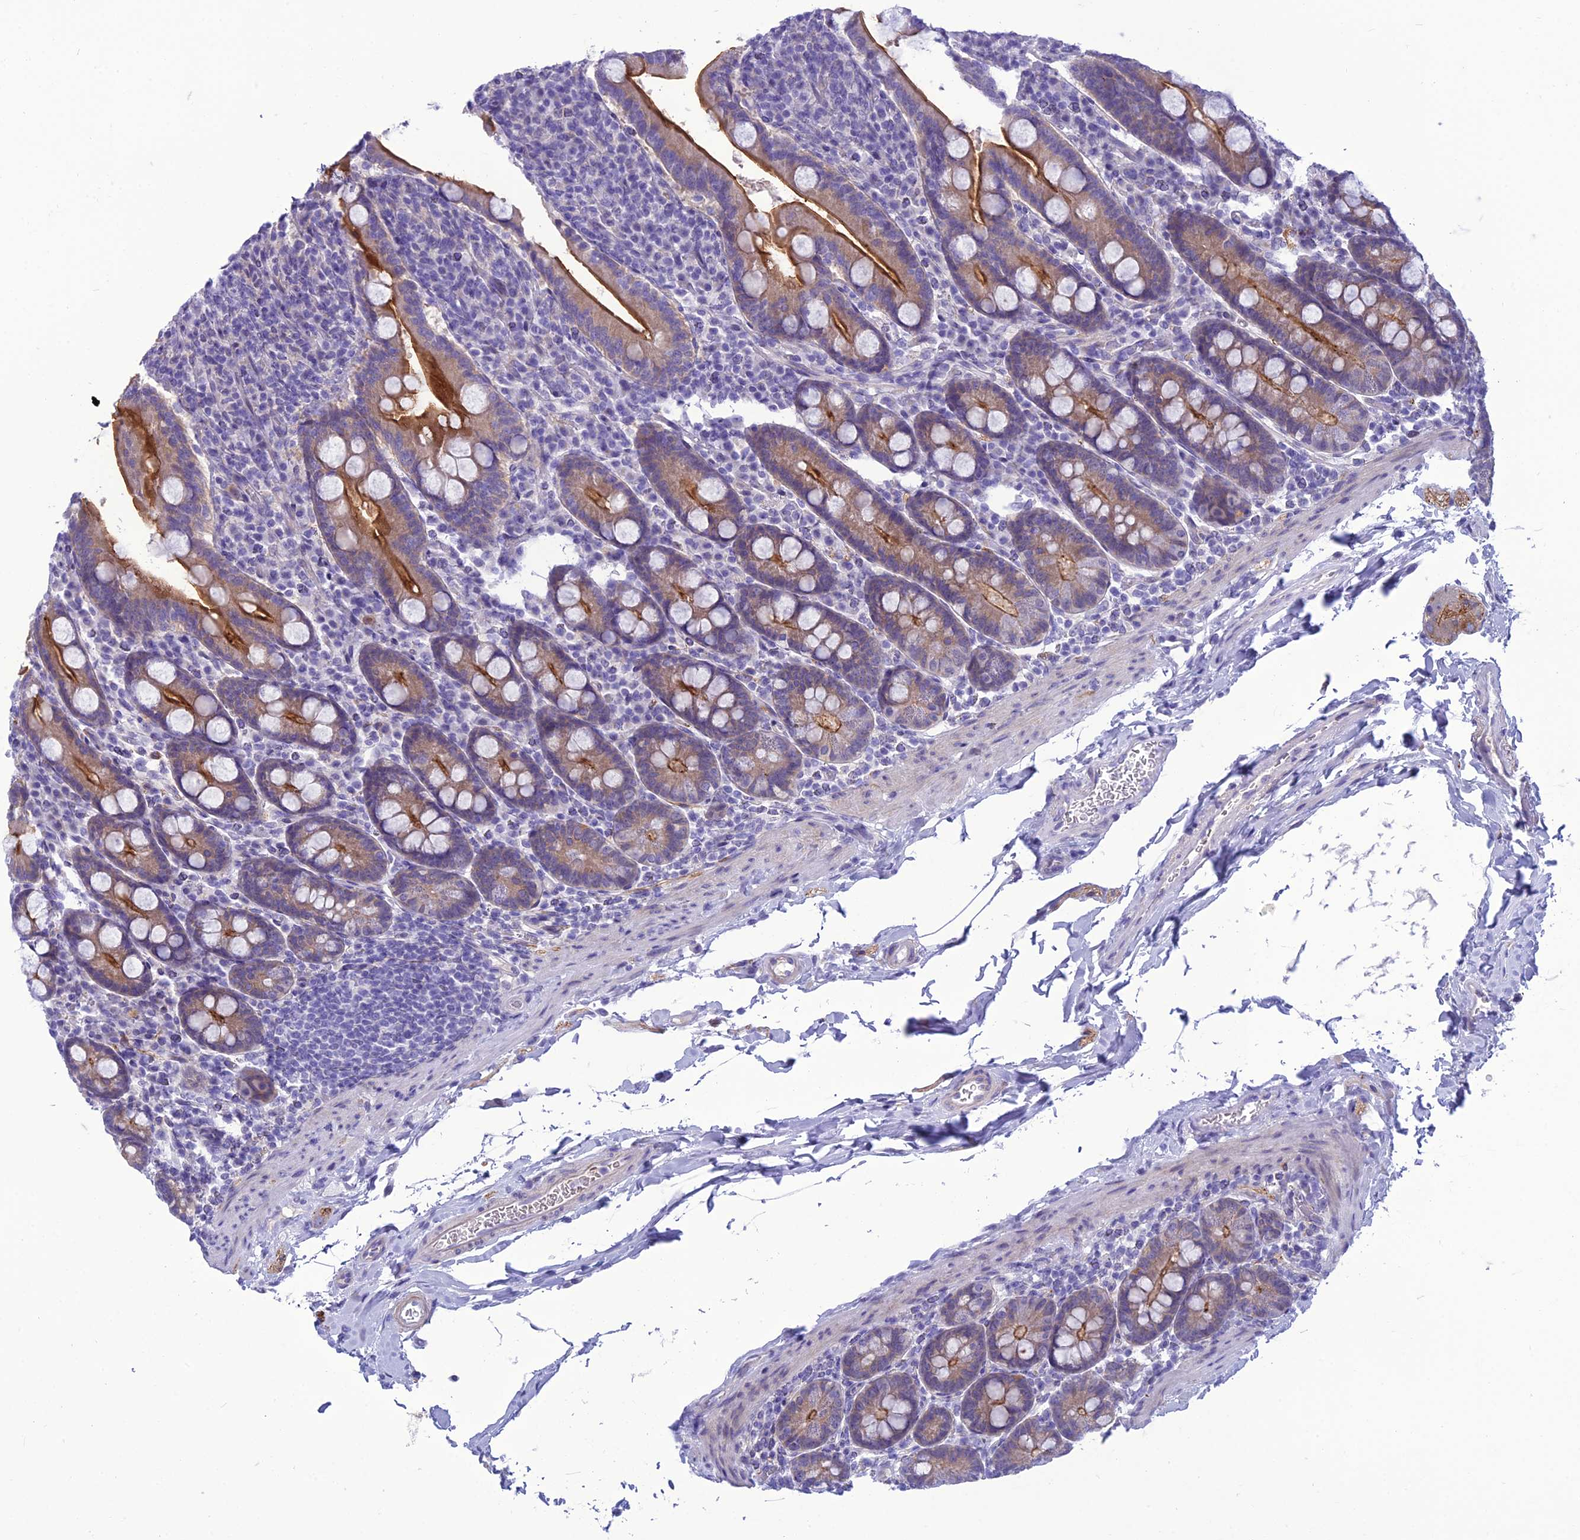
{"staining": {"intensity": "moderate", "quantity": ">75%", "location": "cytoplasmic/membranous"}, "tissue": "duodenum", "cell_type": "Glandular cells", "image_type": "normal", "snomed": [{"axis": "morphology", "description": "Normal tissue, NOS"}, {"axis": "topography", "description": "Duodenum"}], "caption": "Glandular cells display medium levels of moderate cytoplasmic/membranous positivity in approximately >75% of cells in benign human duodenum.", "gene": "ANKS4B", "patient": {"sex": "male", "age": 35}}